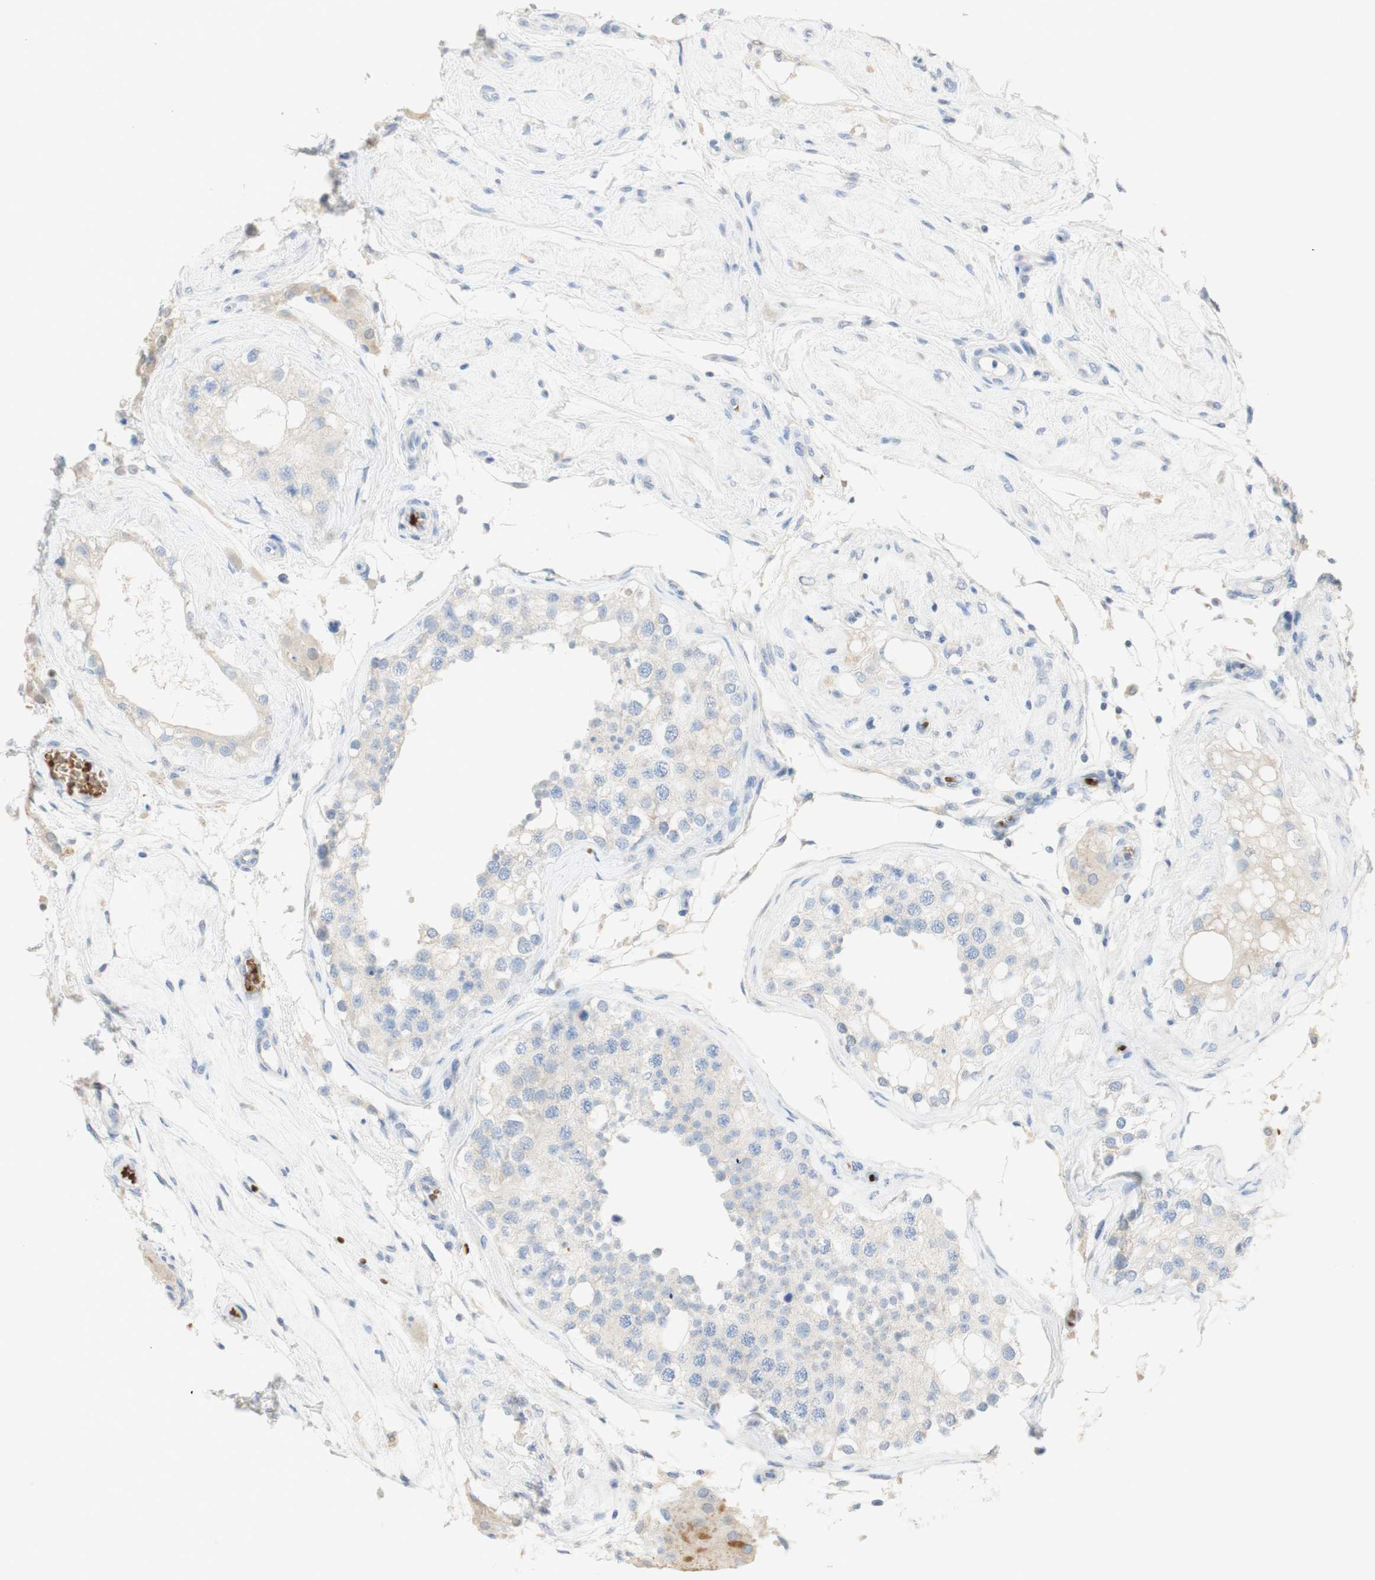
{"staining": {"intensity": "negative", "quantity": "none", "location": "none"}, "tissue": "testis", "cell_type": "Cells in seminiferous ducts", "image_type": "normal", "snomed": [{"axis": "morphology", "description": "Normal tissue, NOS"}, {"axis": "topography", "description": "Testis"}], "caption": "DAB immunohistochemical staining of benign testis demonstrates no significant positivity in cells in seminiferous ducts.", "gene": "EPO", "patient": {"sex": "male", "age": 68}}